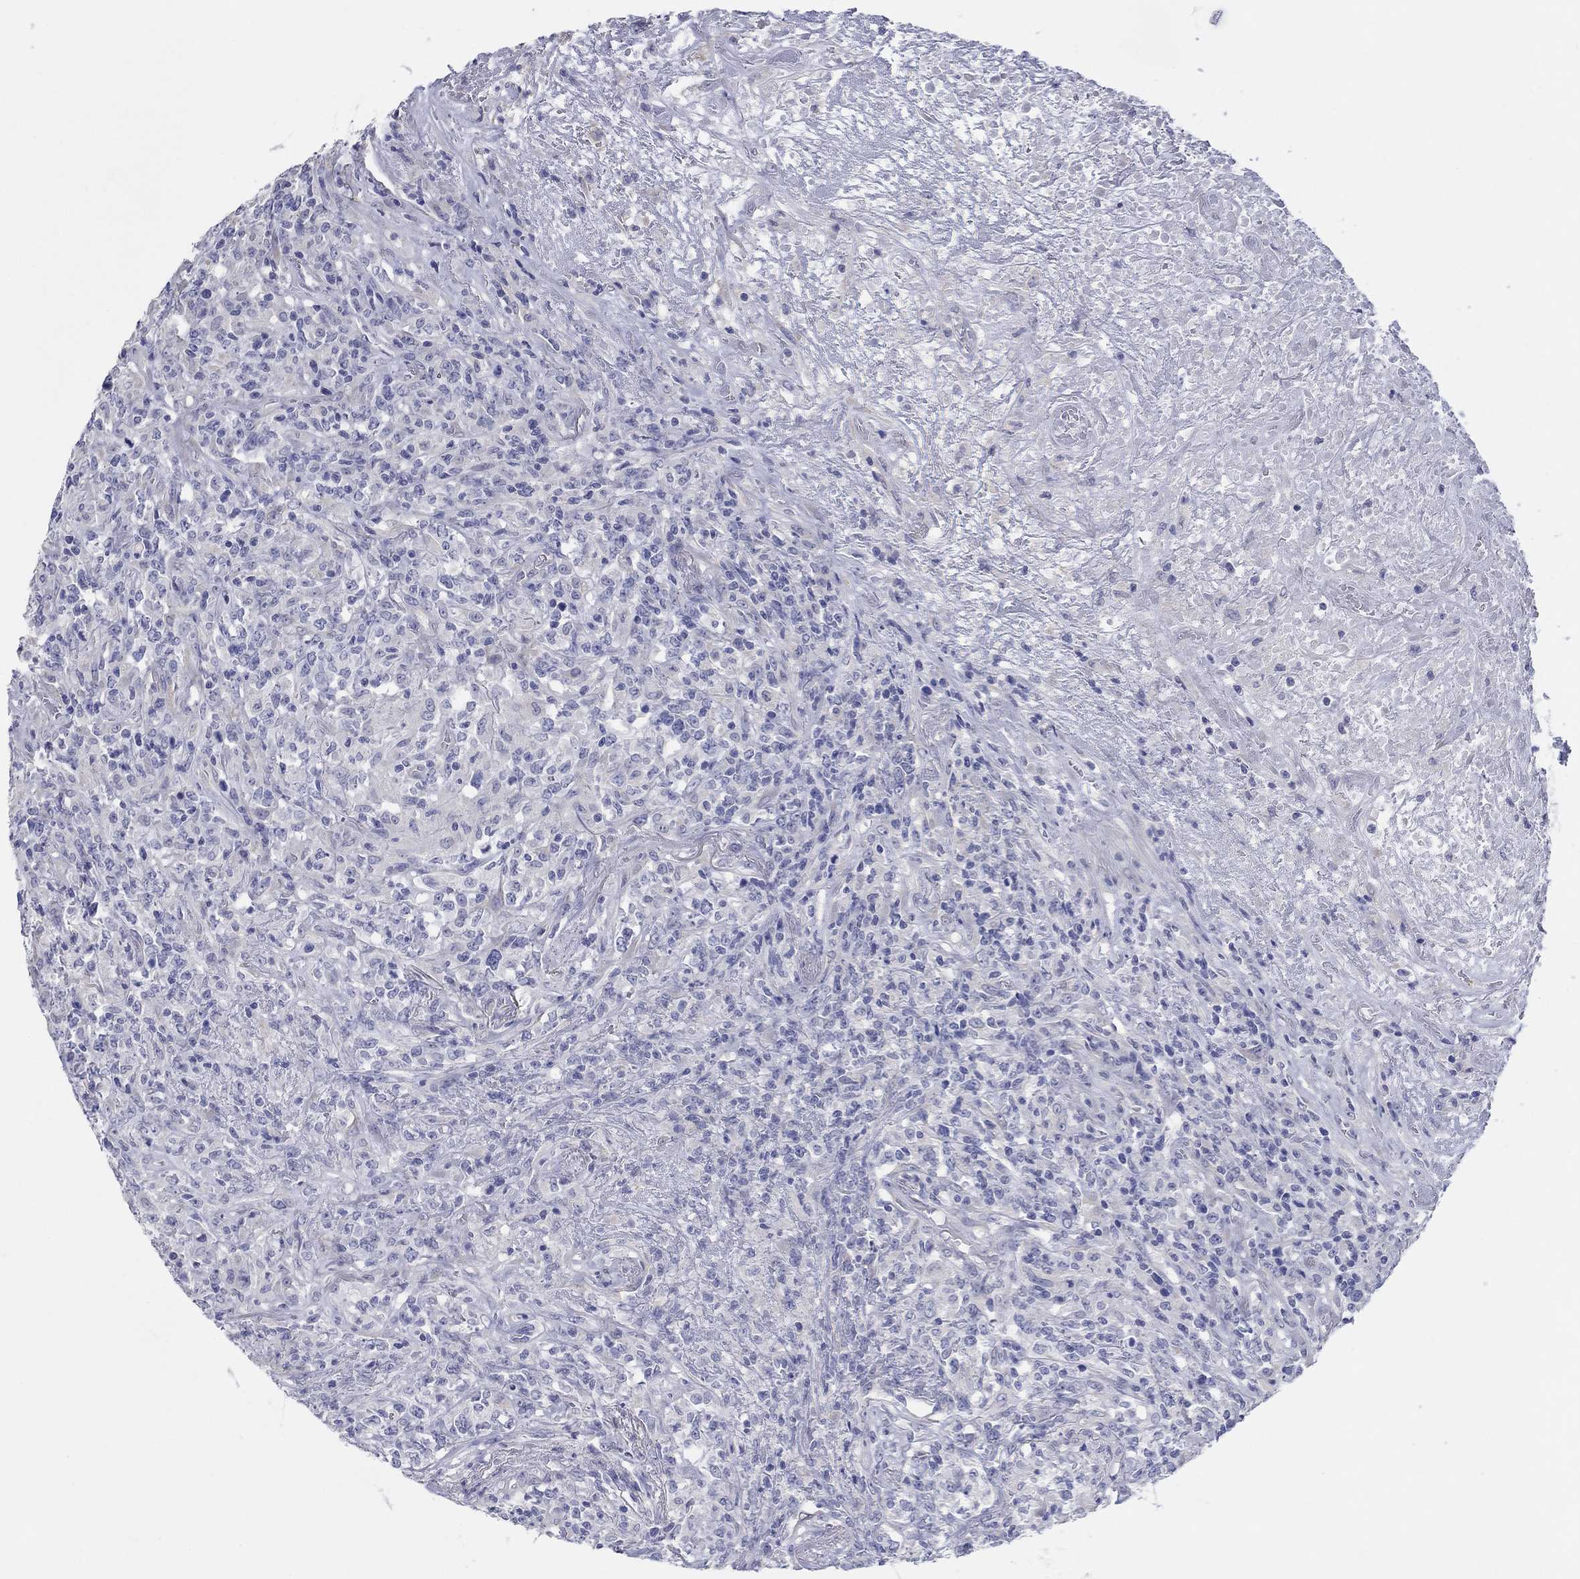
{"staining": {"intensity": "negative", "quantity": "none", "location": "none"}, "tissue": "lymphoma", "cell_type": "Tumor cells", "image_type": "cancer", "snomed": [{"axis": "morphology", "description": "Malignant lymphoma, non-Hodgkin's type, High grade"}, {"axis": "topography", "description": "Lung"}], "caption": "This image is of lymphoma stained with immunohistochemistry to label a protein in brown with the nuclei are counter-stained blue. There is no staining in tumor cells.", "gene": "LRRC4C", "patient": {"sex": "male", "age": 79}}